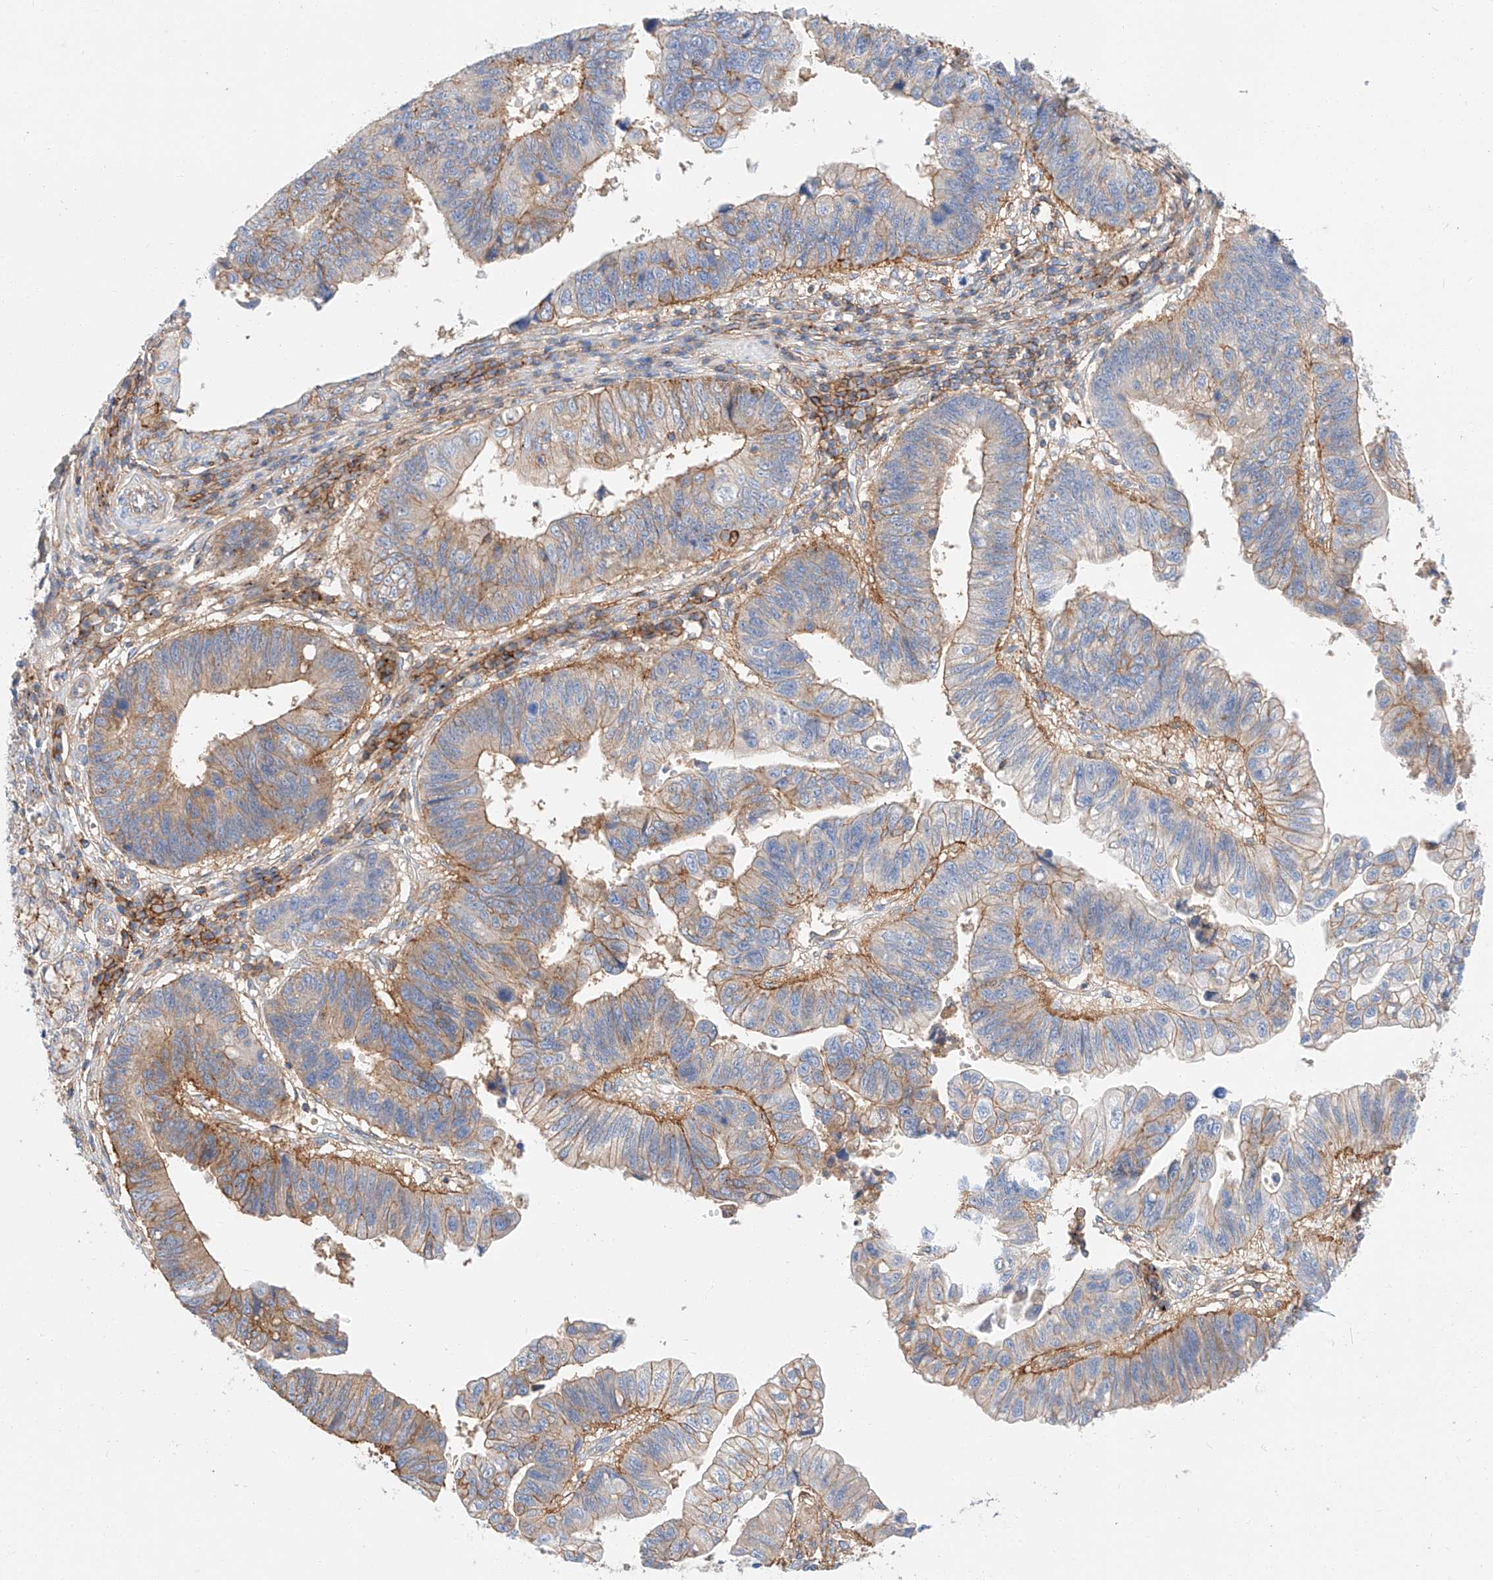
{"staining": {"intensity": "moderate", "quantity": "<25%", "location": "cytoplasmic/membranous"}, "tissue": "stomach cancer", "cell_type": "Tumor cells", "image_type": "cancer", "snomed": [{"axis": "morphology", "description": "Adenocarcinoma, NOS"}, {"axis": "topography", "description": "Stomach"}], "caption": "Adenocarcinoma (stomach) stained with a protein marker demonstrates moderate staining in tumor cells.", "gene": "HAUS4", "patient": {"sex": "male", "age": 59}}